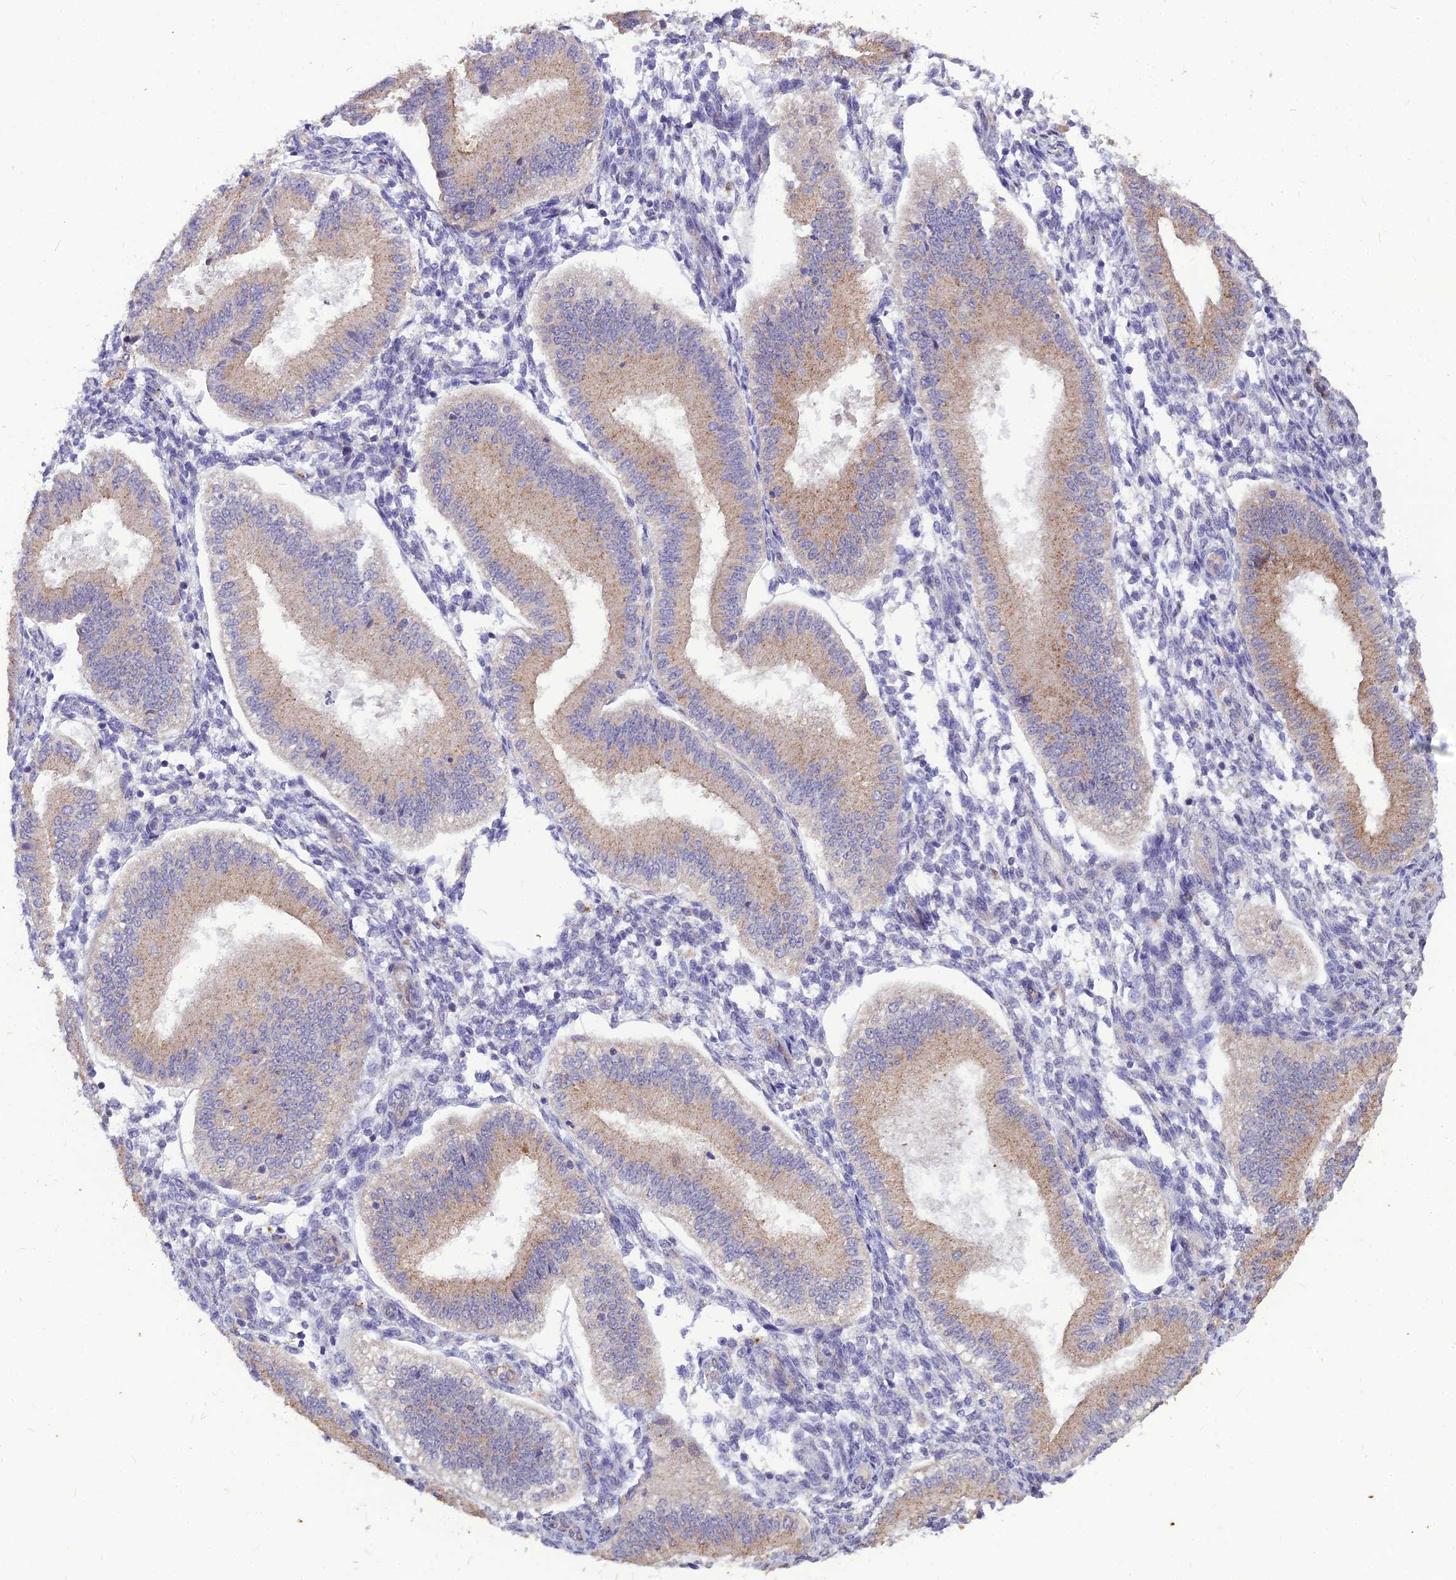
{"staining": {"intensity": "negative", "quantity": "none", "location": "none"}, "tissue": "endometrium", "cell_type": "Cells in endometrial stroma", "image_type": "normal", "snomed": [{"axis": "morphology", "description": "Normal tissue, NOS"}, {"axis": "topography", "description": "Endometrium"}], "caption": "High power microscopy micrograph of an immunohistochemistry image of unremarkable endometrium, revealing no significant staining in cells in endometrial stroma.", "gene": "PCED1B", "patient": {"sex": "female", "age": 39}}